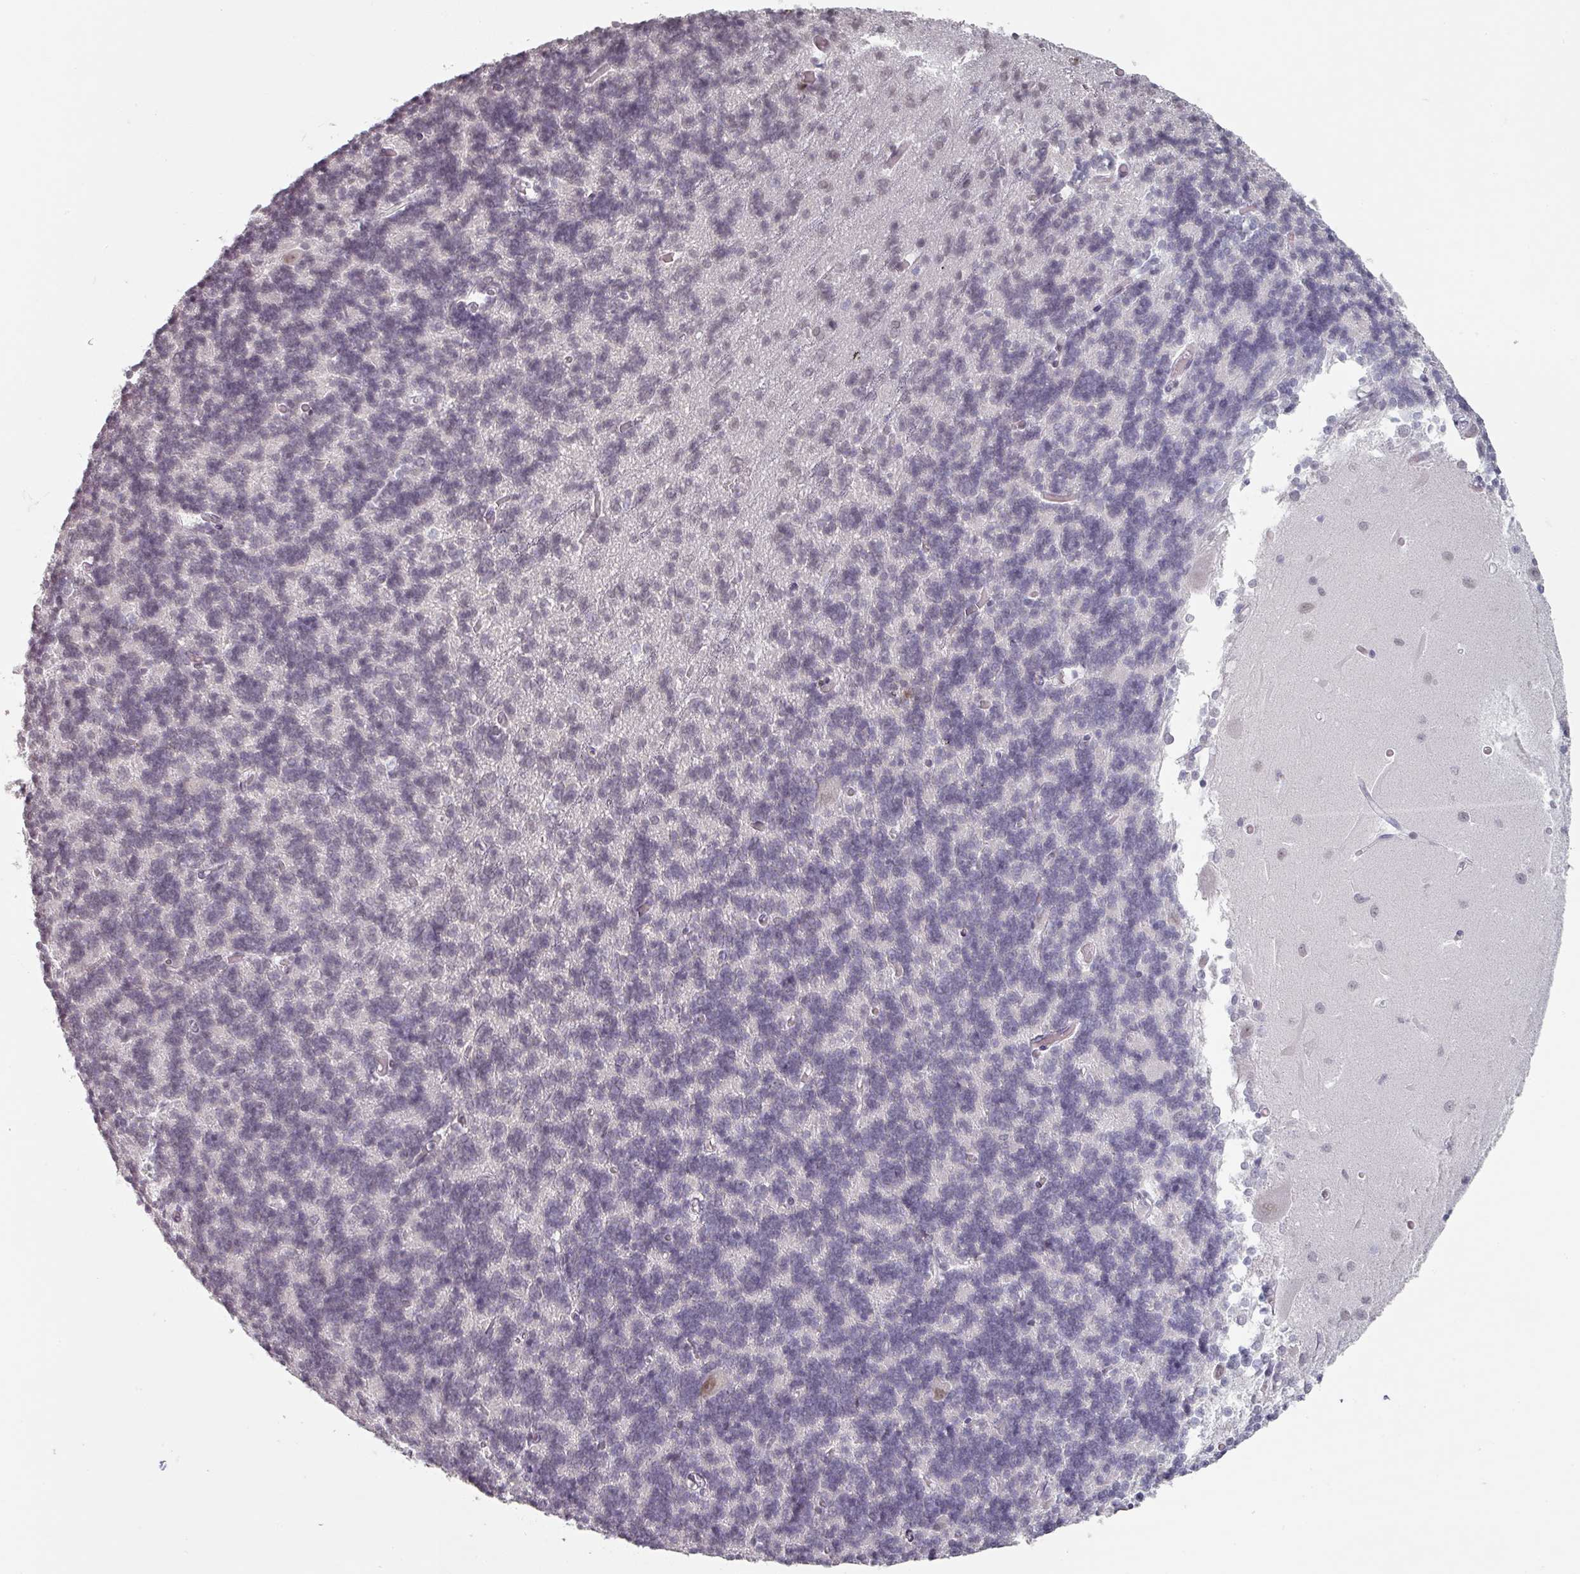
{"staining": {"intensity": "negative", "quantity": "none", "location": "none"}, "tissue": "cerebellum", "cell_type": "Cells in granular layer", "image_type": "normal", "snomed": [{"axis": "morphology", "description": "Normal tissue, NOS"}, {"axis": "topography", "description": "Cerebellum"}], "caption": "This image is of unremarkable cerebellum stained with immunohistochemistry (IHC) to label a protein in brown with the nuclei are counter-stained blue. There is no staining in cells in granular layer.", "gene": "SPRR1A", "patient": {"sex": "male", "age": 37}}